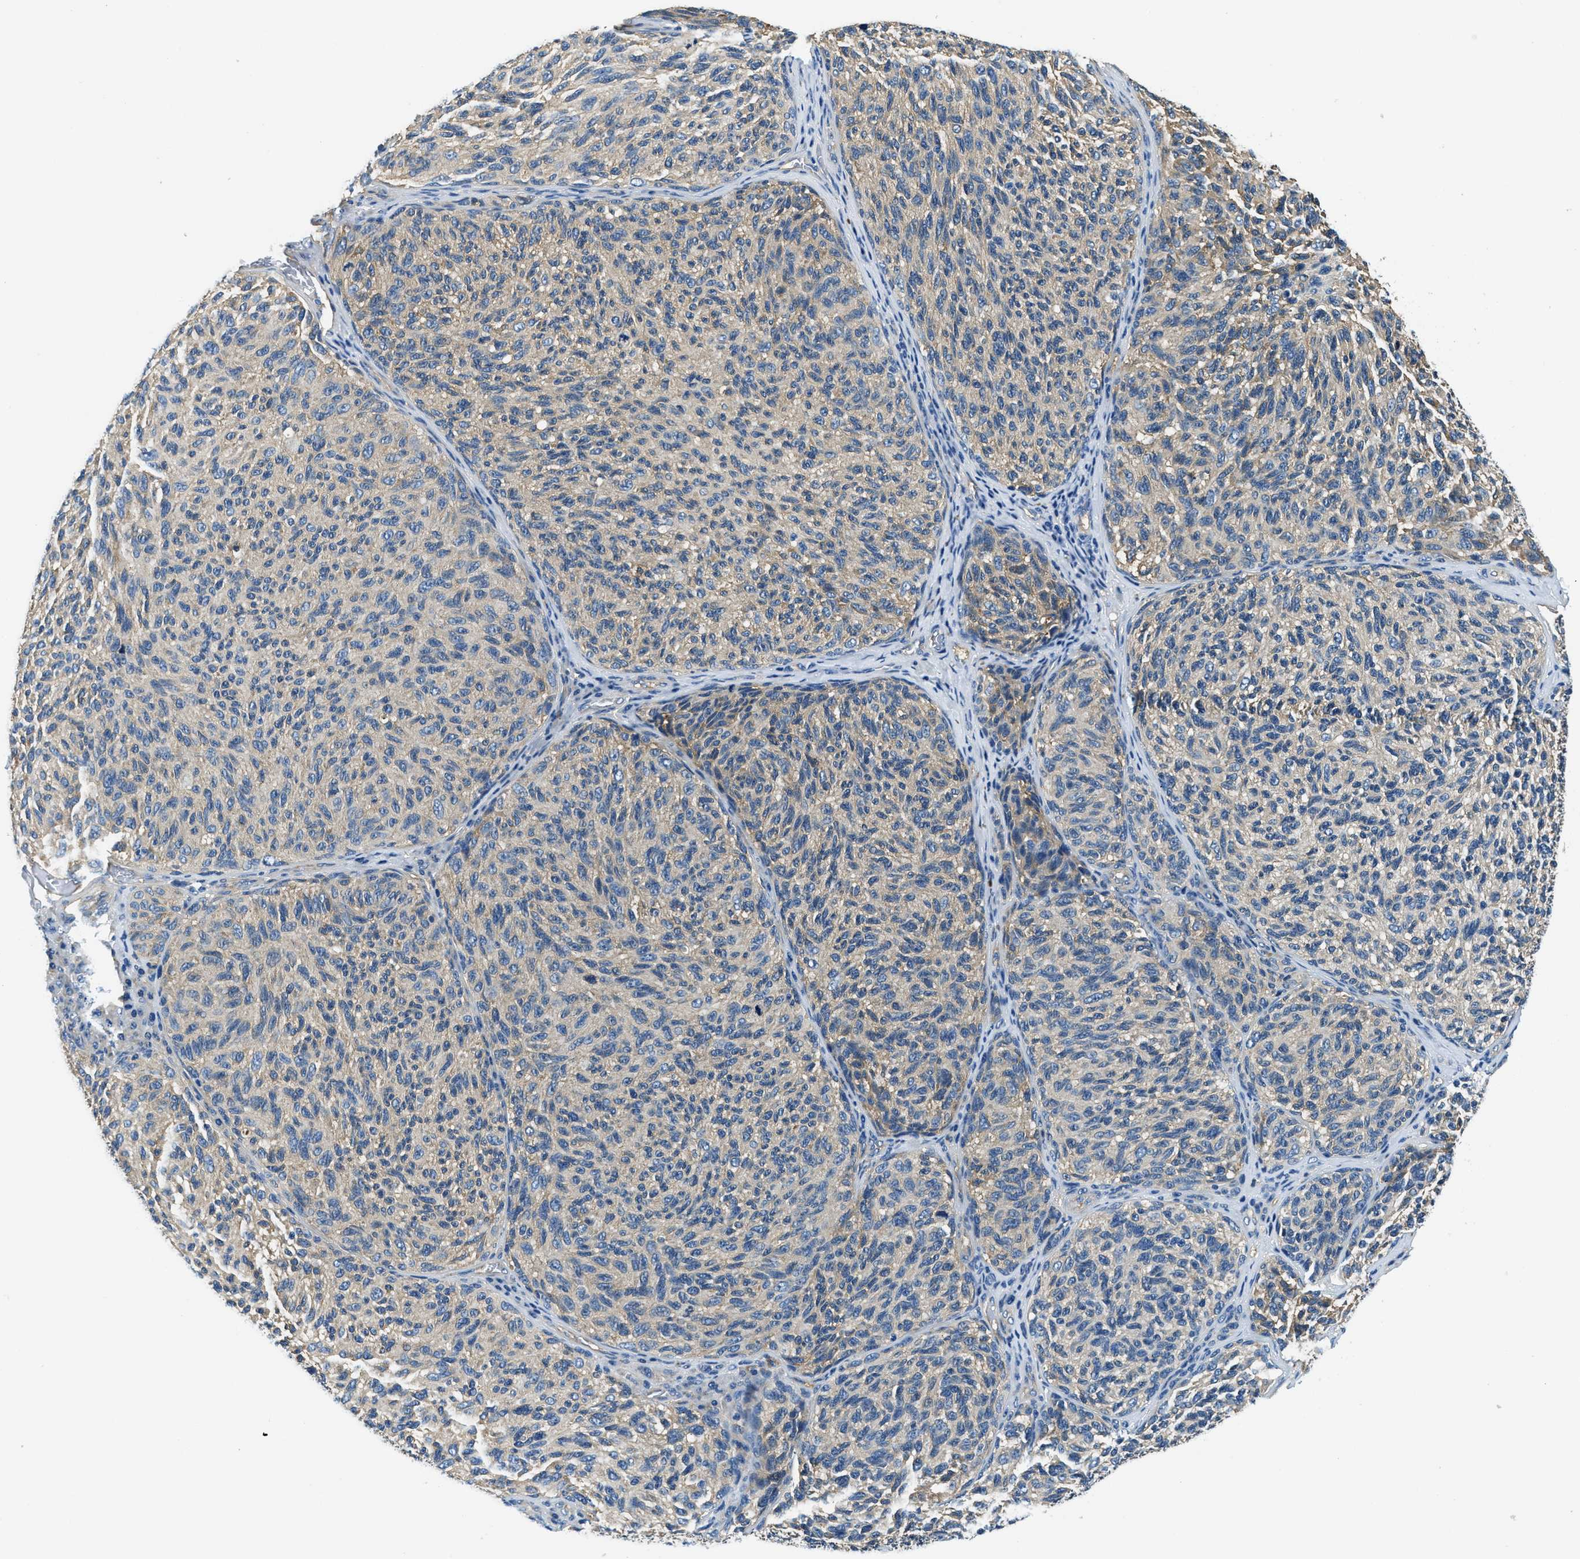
{"staining": {"intensity": "weak", "quantity": ">75%", "location": "cytoplasmic/membranous"}, "tissue": "melanoma", "cell_type": "Tumor cells", "image_type": "cancer", "snomed": [{"axis": "morphology", "description": "Malignant melanoma, NOS"}, {"axis": "topography", "description": "Skin"}], "caption": "This photomicrograph demonstrates melanoma stained with immunohistochemistry to label a protein in brown. The cytoplasmic/membranous of tumor cells show weak positivity for the protein. Nuclei are counter-stained blue.", "gene": "TWF1", "patient": {"sex": "female", "age": 73}}